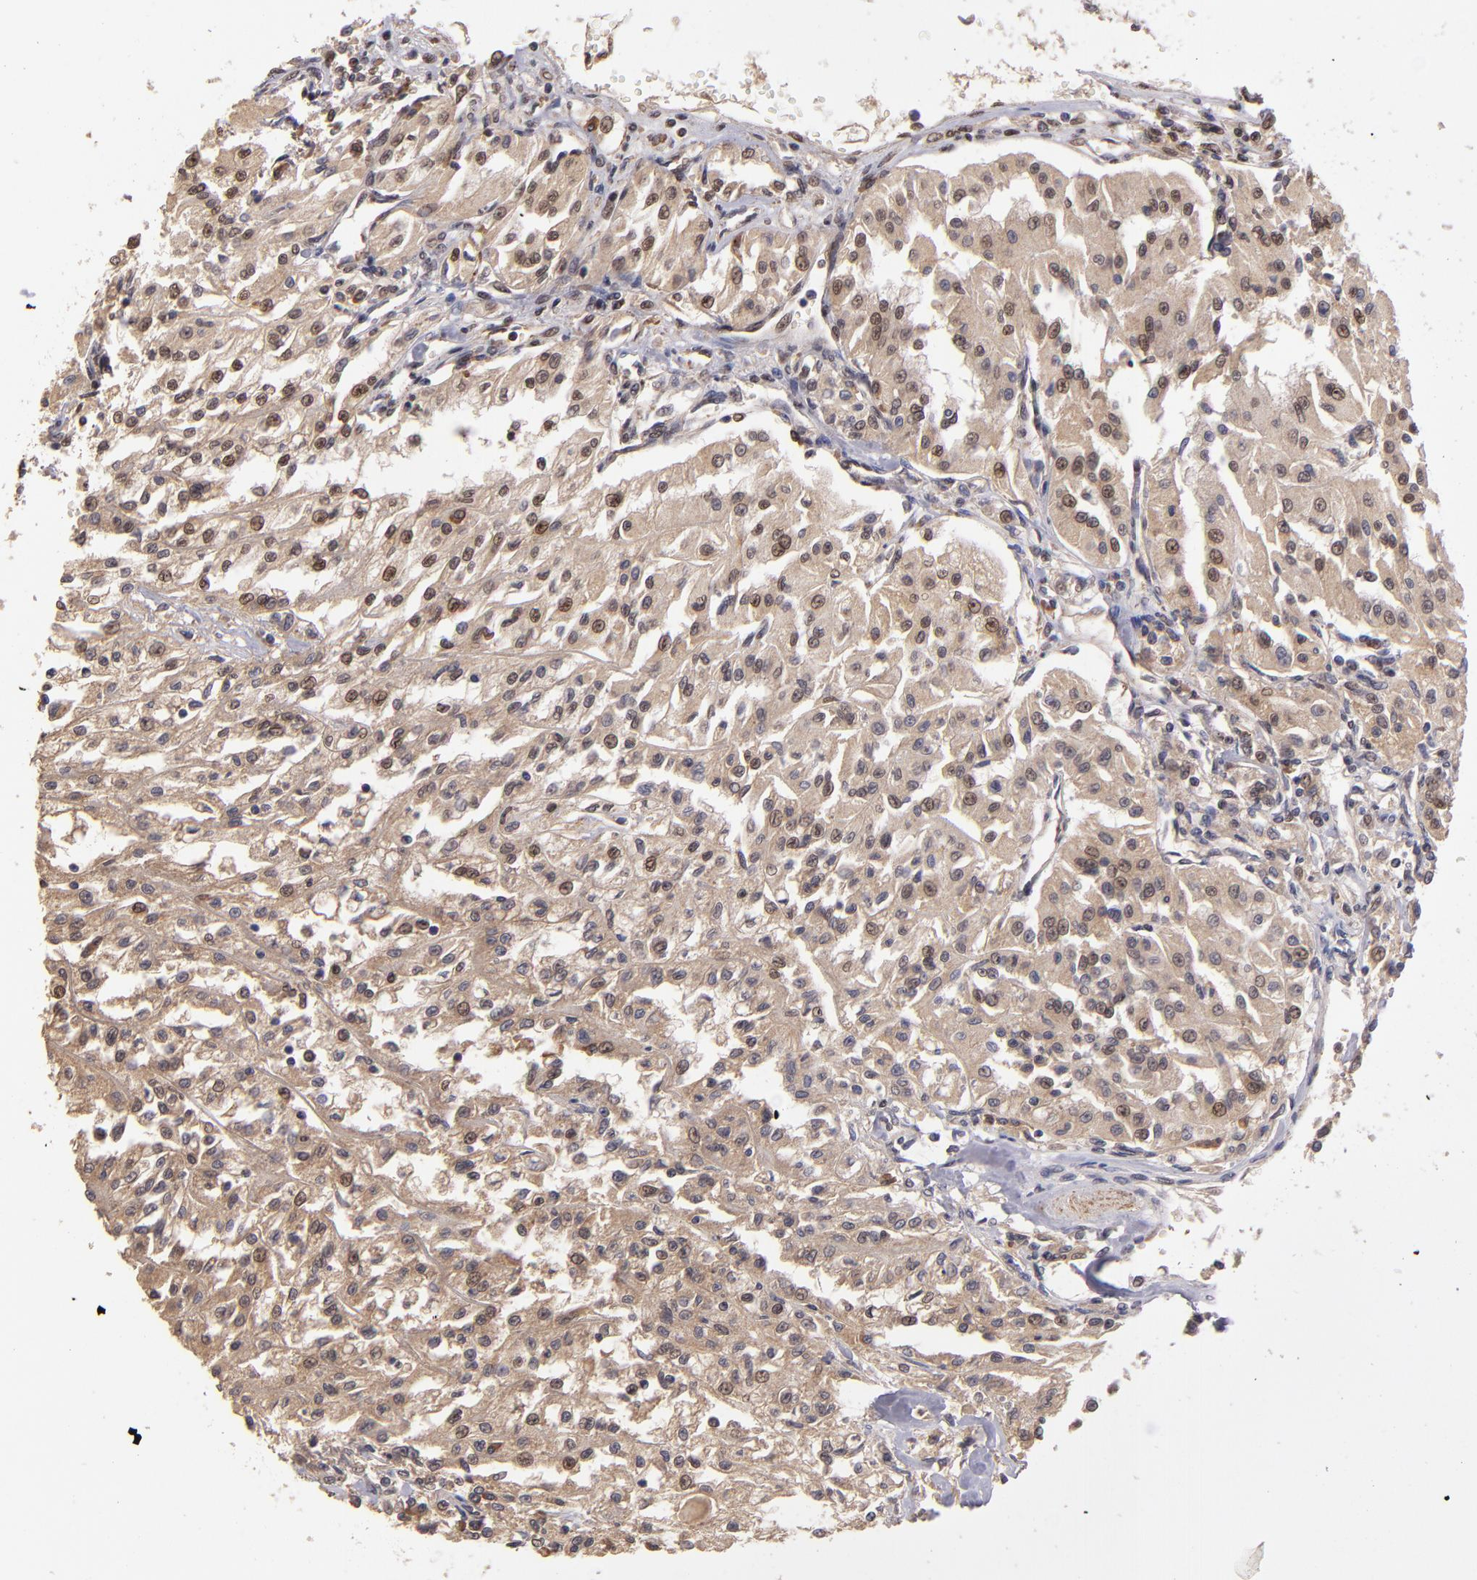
{"staining": {"intensity": "moderate", "quantity": "25%-75%", "location": "cytoplasmic/membranous,nuclear"}, "tissue": "renal cancer", "cell_type": "Tumor cells", "image_type": "cancer", "snomed": [{"axis": "morphology", "description": "Adenocarcinoma, NOS"}, {"axis": "topography", "description": "Kidney"}], "caption": "High-power microscopy captured an immunohistochemistry (IHC) micrograph of renal adenocarcinoma, revealing moderate cytoplasmic/membranous and nuclear positivity in about 25%-75% of tumor cells.", "gene": "ABHD12B", "patient": {"sex": "male", "age": 78}}